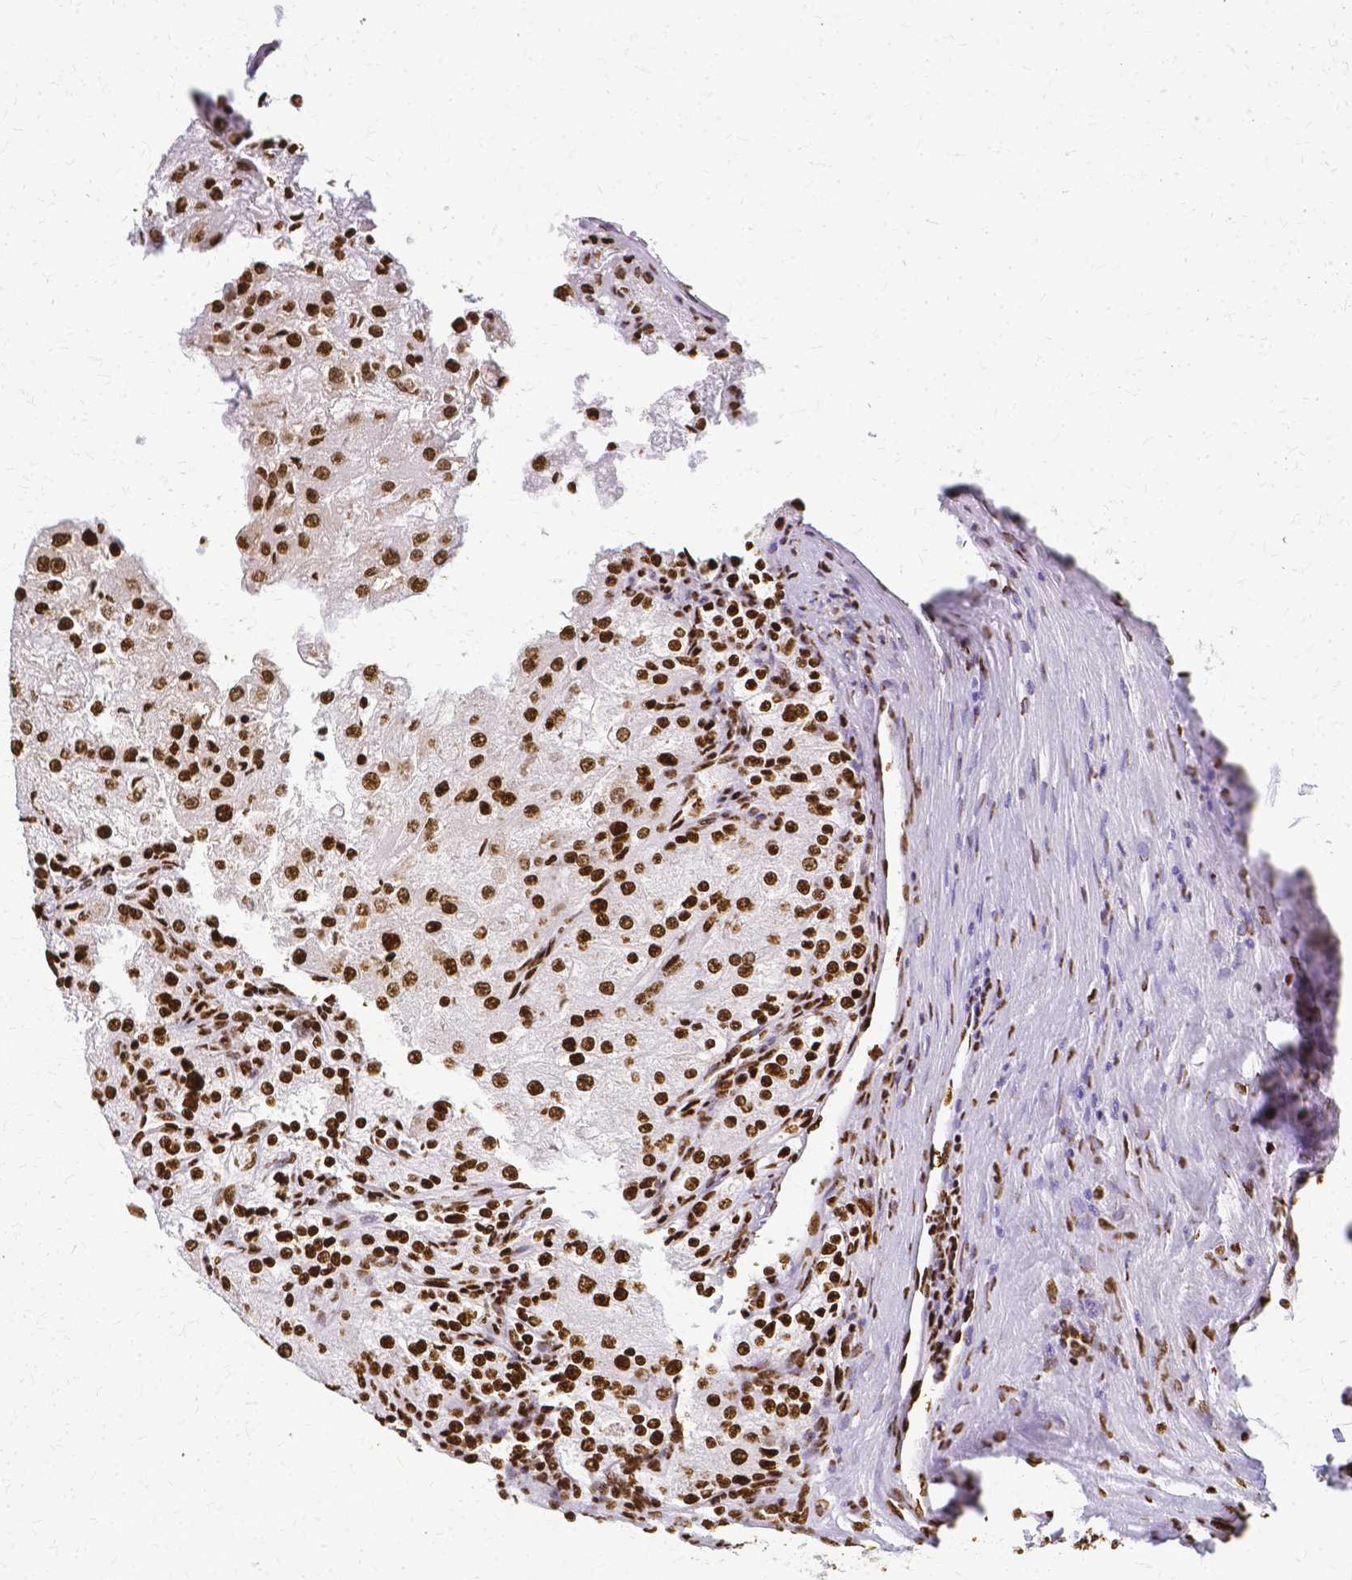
{"staining": {"intensity": "strong", "quantity": ">75%", "location": "nuclear"}, "tissue": "renal cancer", "cell_type": "Tumor cells", "image_type": "cancer", "snomed": [{"axis": "morphology", "description": "Adenocarcinoma, NOS"}, {"axis": "topography", "description": "Kidney"}], "caption": "Tumor cells exhibit high levels of strong nuclear positivity in approximately >75% of cells in renal adenocarcinoma. (Stains: DAB (3,3'-diaminobenzidine) in brown, nuclei in blue, Microscopy: brightfield microscopy at high magnification).", "gene": "SFPQ", "patient": {"sex": "female", "age": 74}}